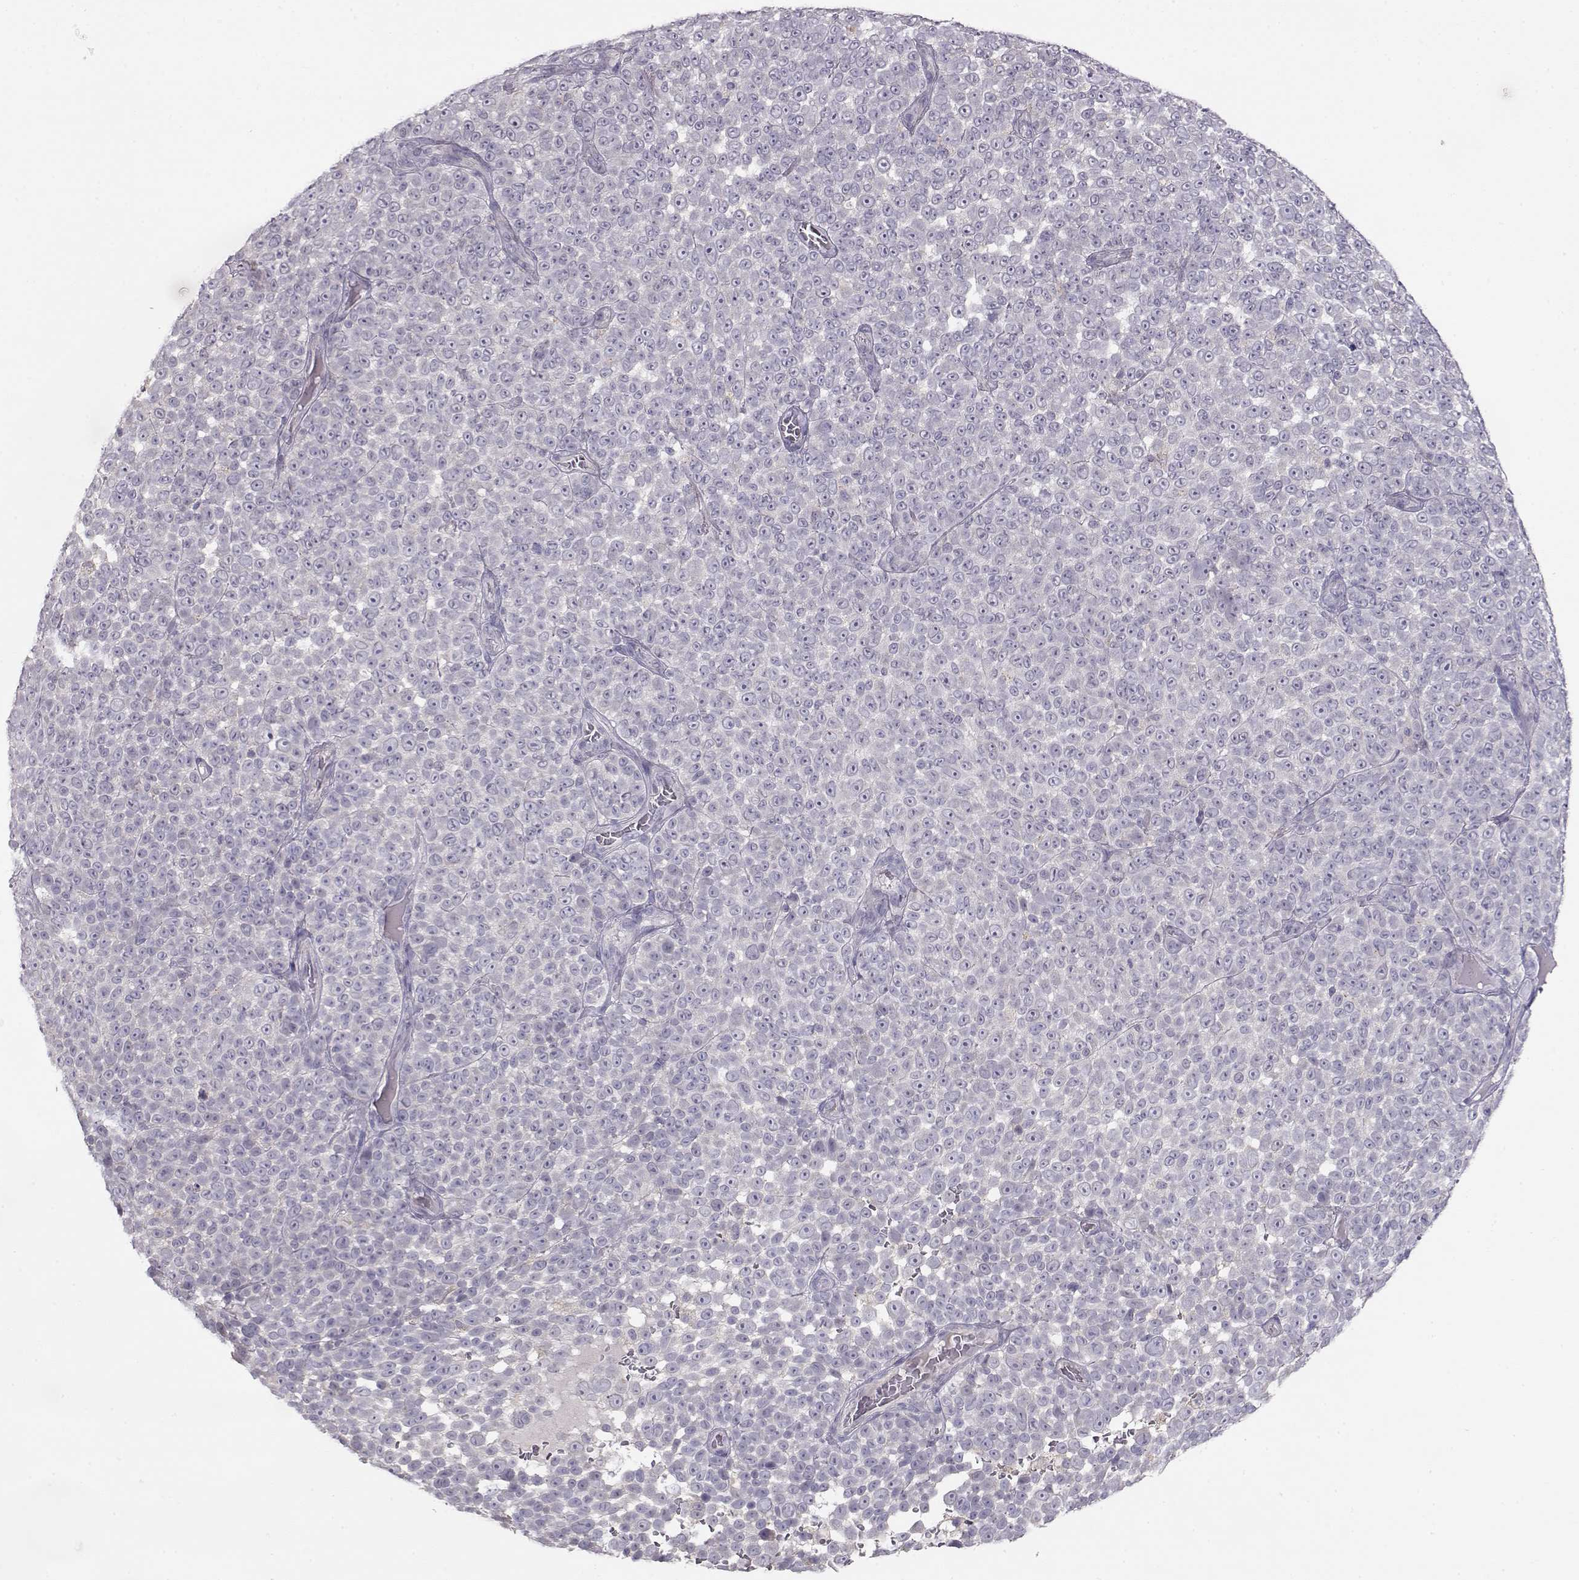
{"staining": {"intensity": "negative", "quantity": "none", "location": "none"}, "tissue": "melanoma", "cell_type": "Tumor cells", "image_type": "cancer", "snomed": [{"axis": "morphology", "description": "Malignant melanoma, NOS"}, {"axis": "topography", "description": "Skin"}], "caption": "A high-resolution image shows immunohistochemistry (IHC) staining of melanoma, which exhibits no significant positivity in tumor cells.", "gene": "GRK1", "patient": {"sex": "female", "age": 95}}